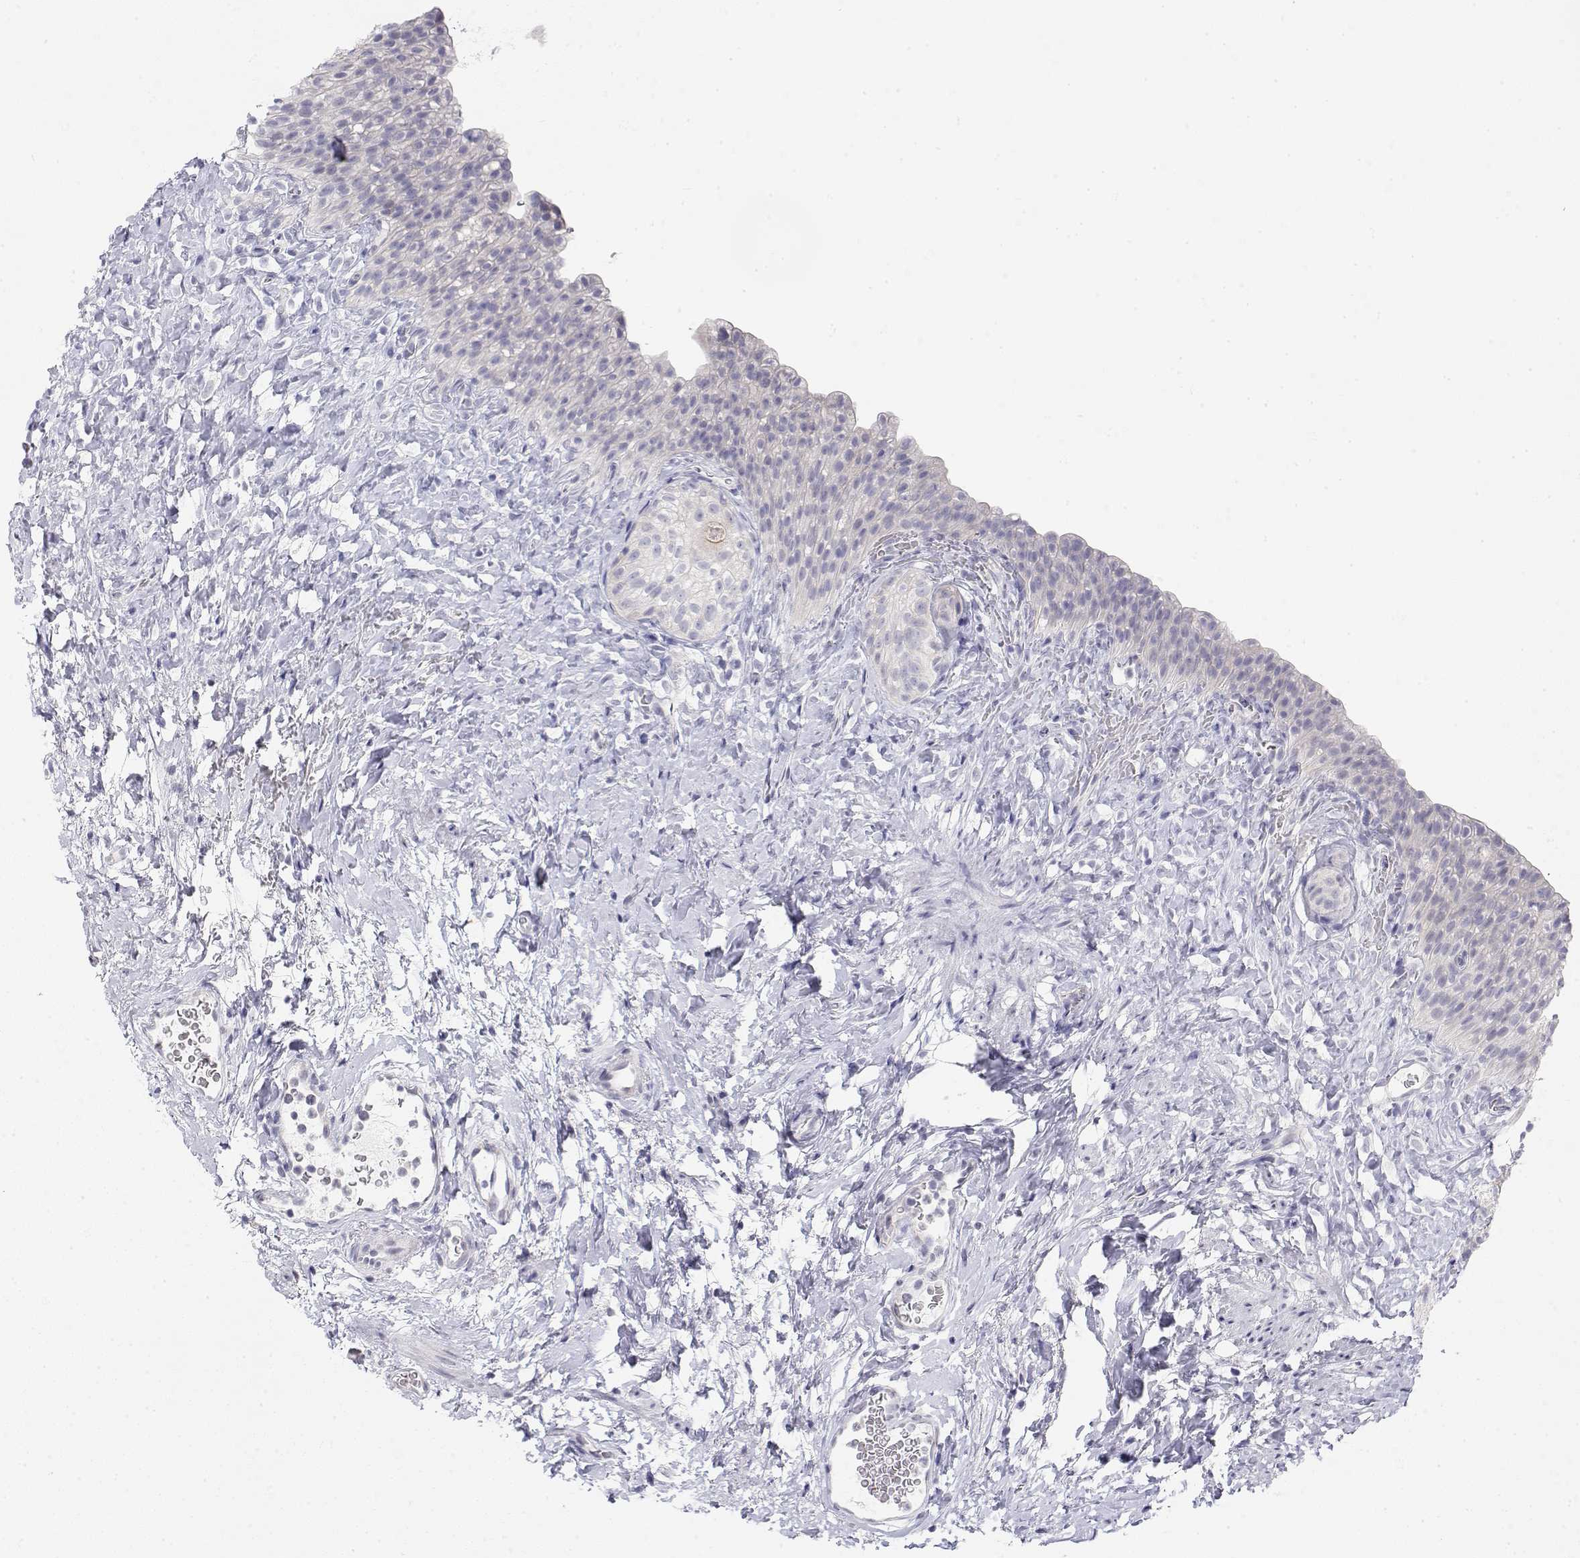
{"staining": {"intensity": "negative", "quantity": "none", "location": "none"}, "tissue": "urinary bladder", "cell_type": "Urothelial cells", "image_type": "normal", "snomed": [{"axis": "morphology", "description": "Normal tissue, NOS"}, {"axis": "topography", "description": "Urinary bladder"}, {"axis": "topography", "description": "Prostate"}], "caption": "High power microscopy image of an immunohistochemistry image of unremarkable urinary bladder, revealing no significant staining in urothelial cells.", "gene": "MISP", "patient": {"sex": "male", "age": 76}}